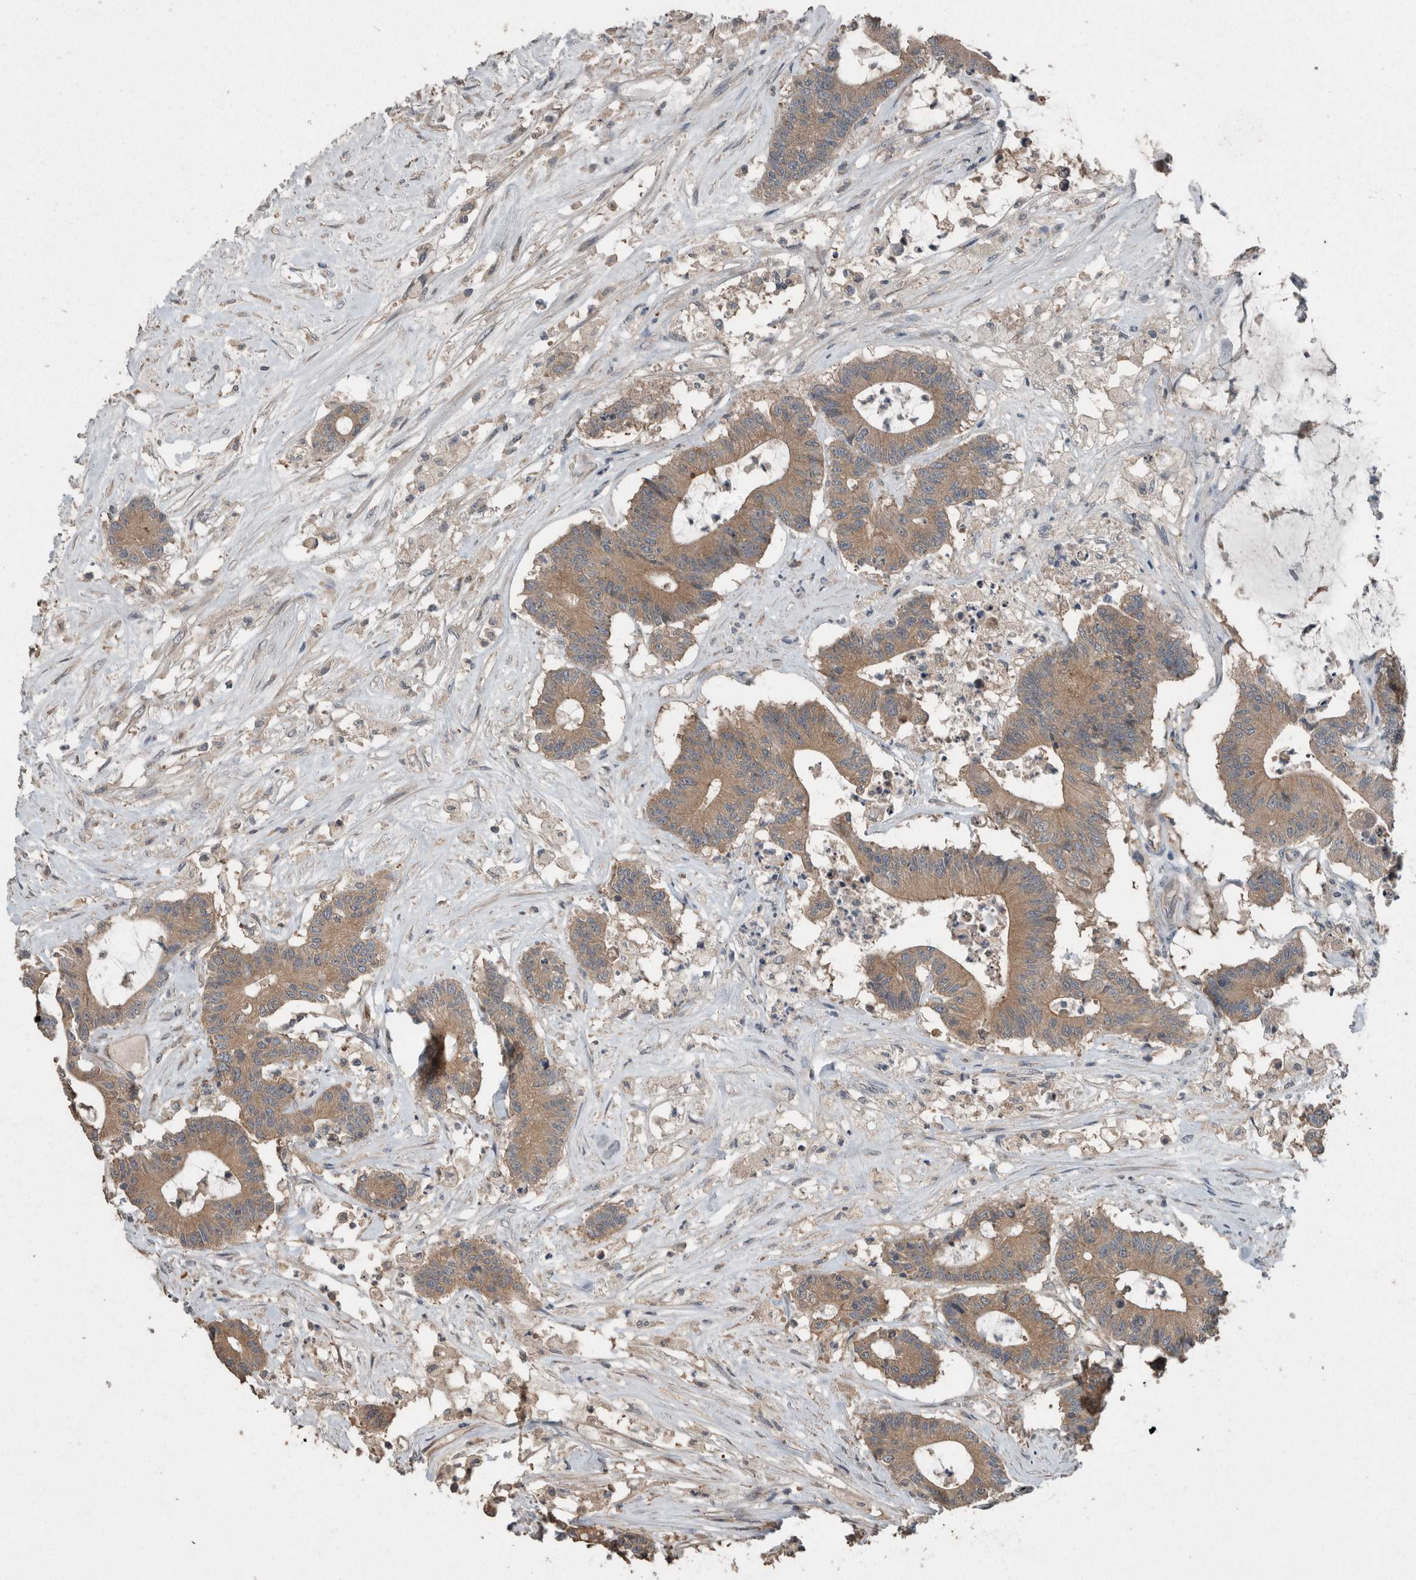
{"staining": {"intensity": "moderate", "quantity": ">75%", "location": "cytoplasmic/membranous"}, "tissue": "colorectal cancer", "cell_type": "Tumor cells", "image_type": "cancer", "snomed": [{"axis": "morphology", "description": "Adenocarcinoma, NOS"}, {"axis": "topography", "description": "Colon"}], "caption": "This is a micrograph of immunohistochemistry staining of adenocarcinoma (colorectal), which shows moderate staining in the cytoplasmic/membranous of tumor cells.", "gene": "KNTC1", "patient": {"sex": "female", "age": 84}}